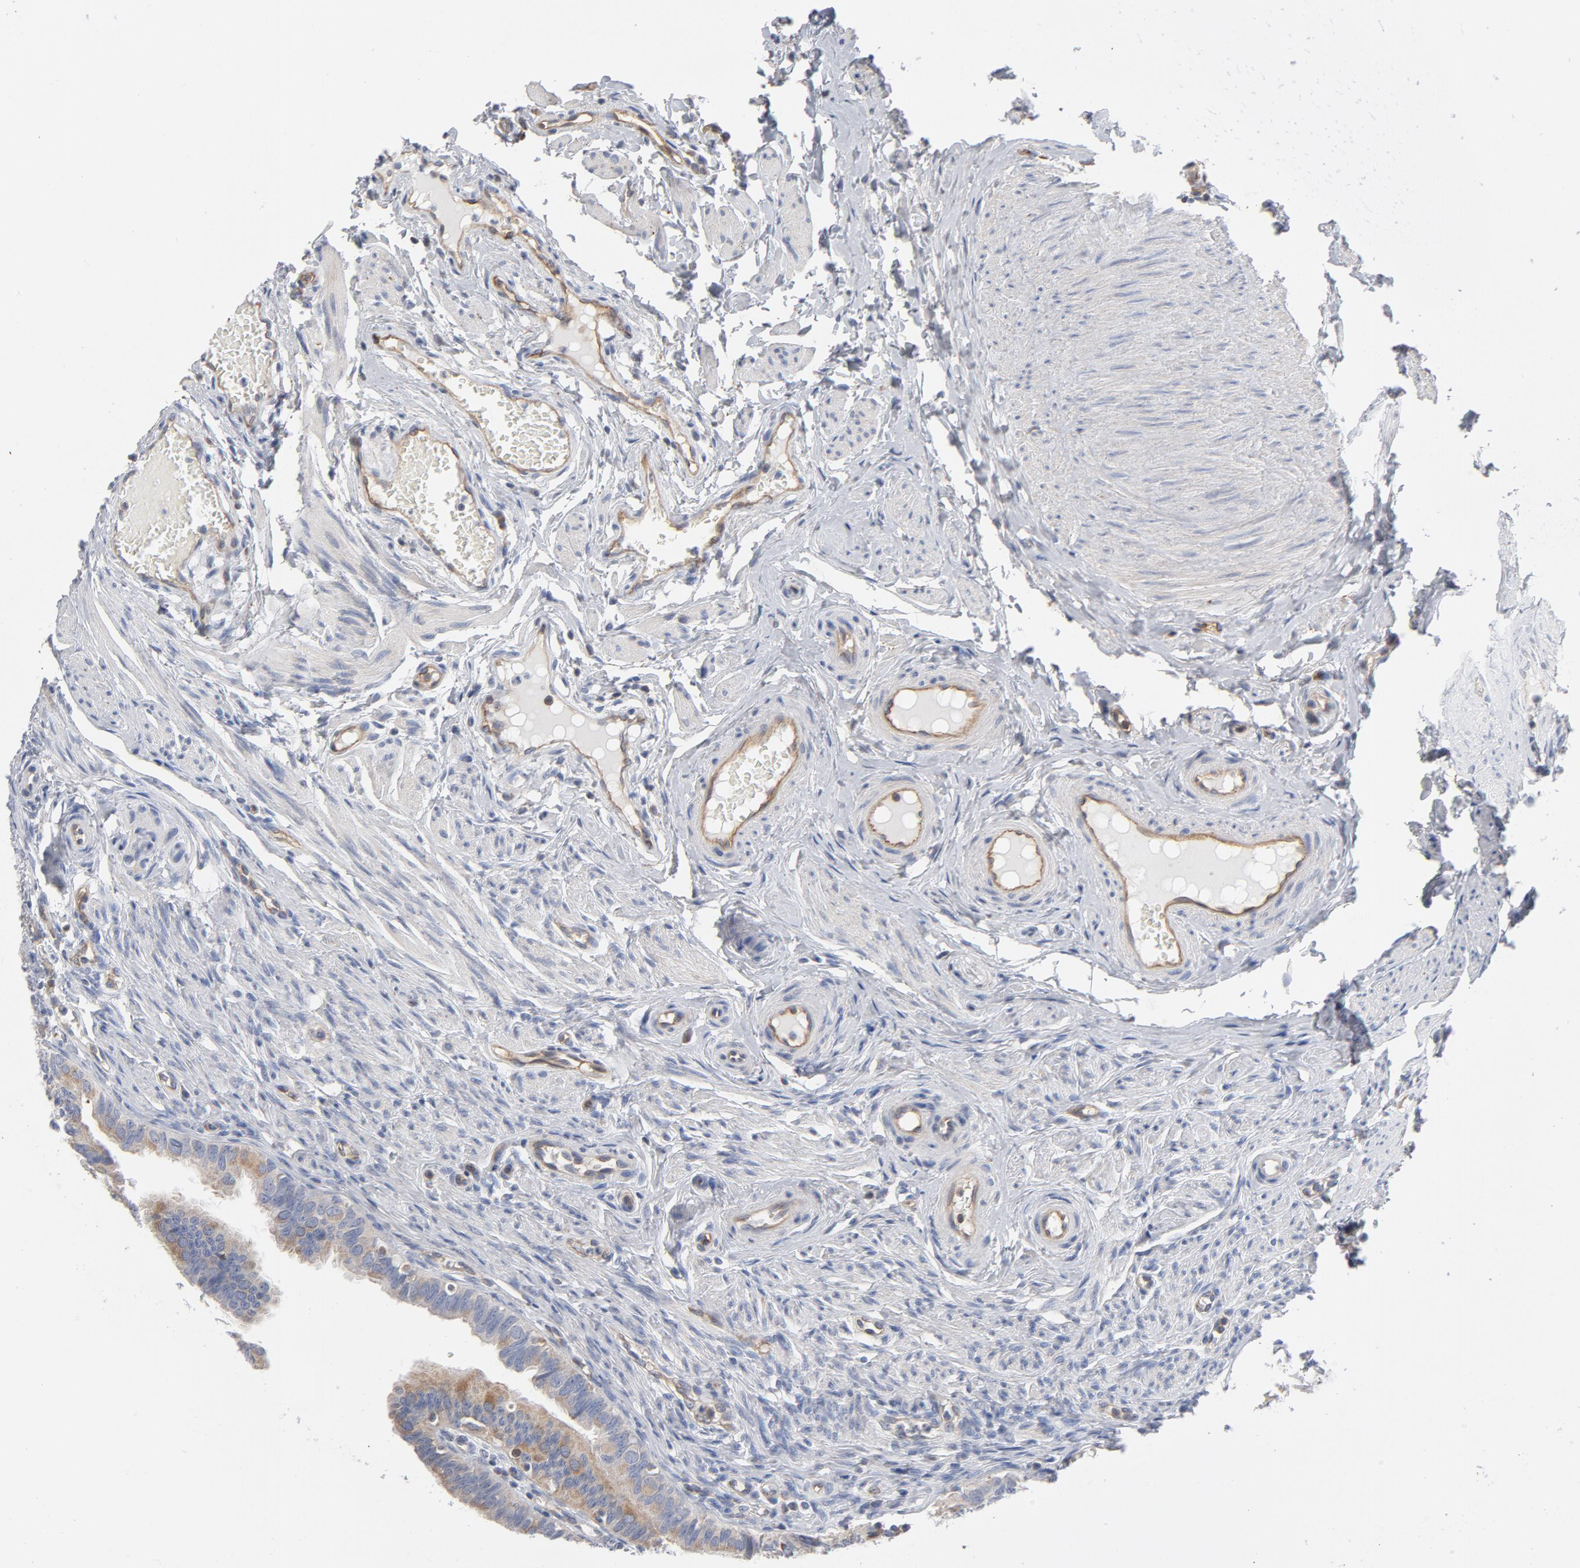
{"staining": {"intensity": "moderate", "quantity": ">75%", "location": "cytoplasmic/membranous"}, "tissue": "fallopian tube", "cell_type": "Glandular cells", "image_type": "normal", "snomed": [{"axis": "morphology", "description": "Normal tissue, NOS"}, {"axis": "topography", "description": "Fallopian tube"}, {"axis": "topography", "description": "Ovary"}], "caption": "Fallopian tube stained with immunohistochemistry (IHC) reveals moderate cytoplasmic/membranous expression in approximately >75% of glandular cells. The staining was performed using DAB (3,3'-diaminobenzidine), with brown indicating positive protein expression. Nuclei are stained blue with hematoxylin.", "gene": "OXA1L", "patient": {"sex": "female", "age": 51}}